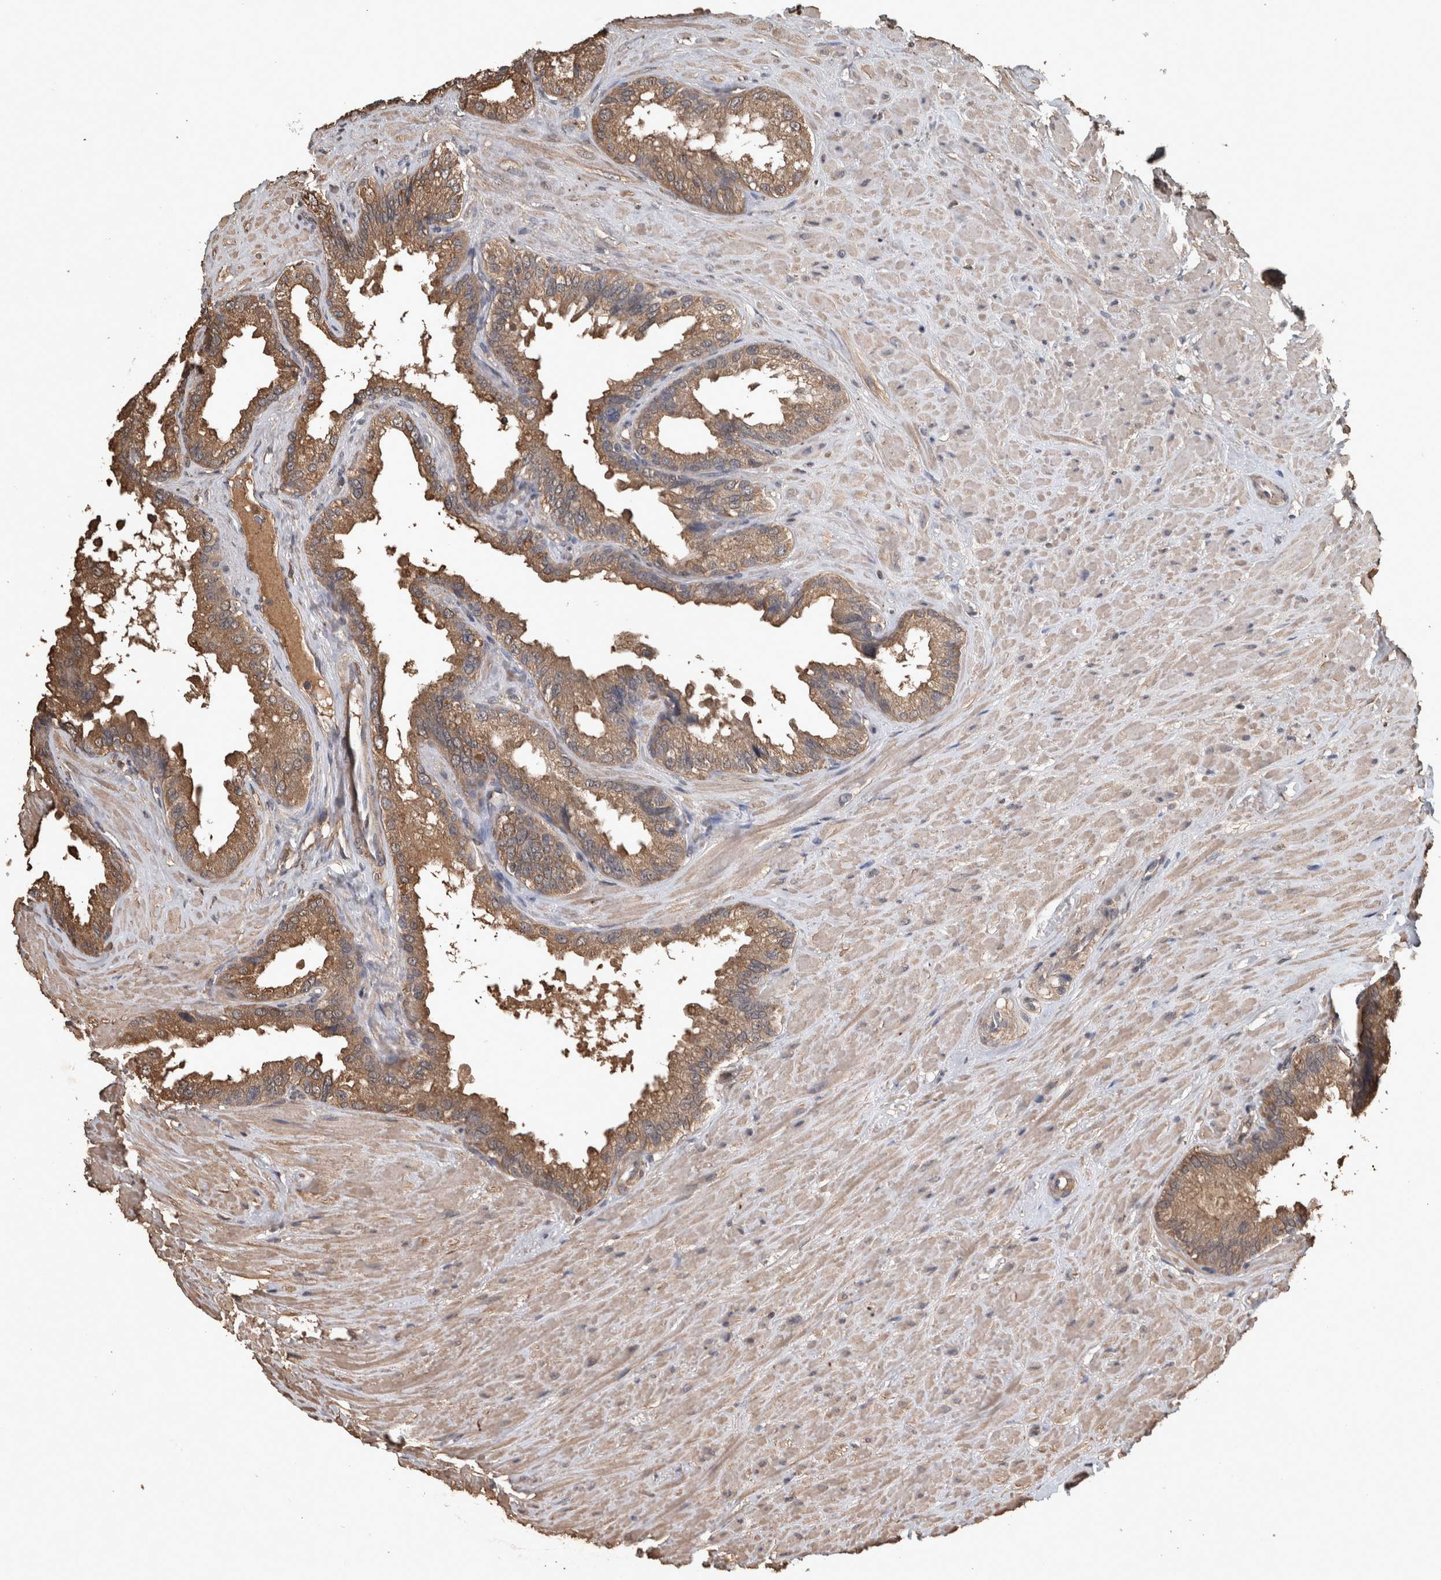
{"staining": {"intensity": "moderate", "quantity": ">75%", "location": "cytoplasmic/membranous"}, "tissue": "seminal vesicle", "cell_type": "Glandular cells", "image_type": "normal", "snomed": [{"axis": "morphology", "description": "Normal tissue, NOS"}, {"axis": "topography", "description": "Seminal veicle"}], "caption": "The histopathology image displays immunohistochemical staining of unremarkable seminal vesicle. There is moderate cytoplasmic/membranous positivity is identified in approximately >75% of glandular cells.", "gene": "FGFRL1", "patient": {"sex": "male", "age": 80}}